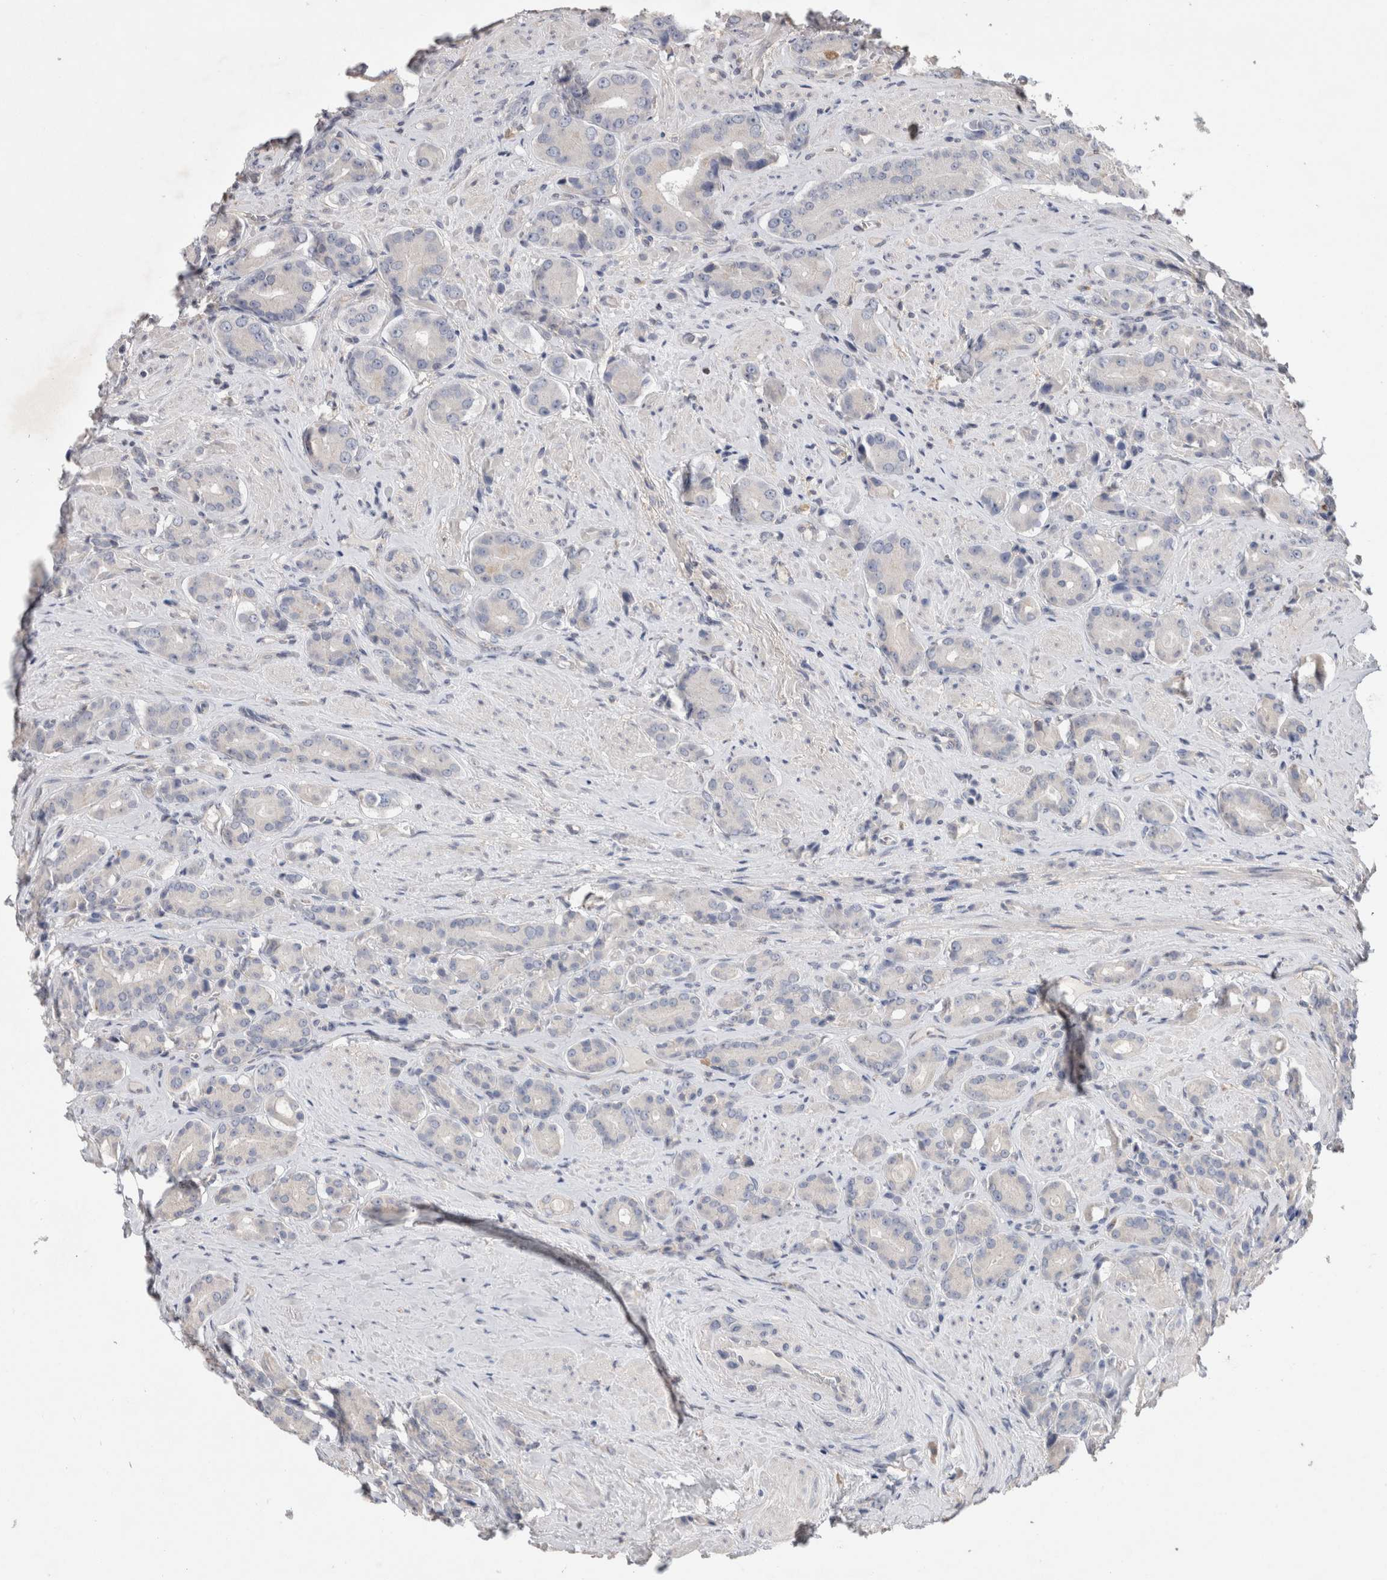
{"staining": {"intensity": "negative", "quantity": "none", "location": "none"}, "tissue": "prostate cancer", "cell_type": "Tumor cells", "image_type": "cancer", "snomed": [{"axis": "morphology", "description": "Adenocarcinoma, High grade"}, {"axis": "topography", "description": "Prostate"}], "caption": "Tumor cells show no significant protein staining in prostate cancer (adenocarcinoma (high-grade)). Nuclei are stained in blue.", "gene": "TRIM5", "patient": {"sex": "male", "age": 71}}